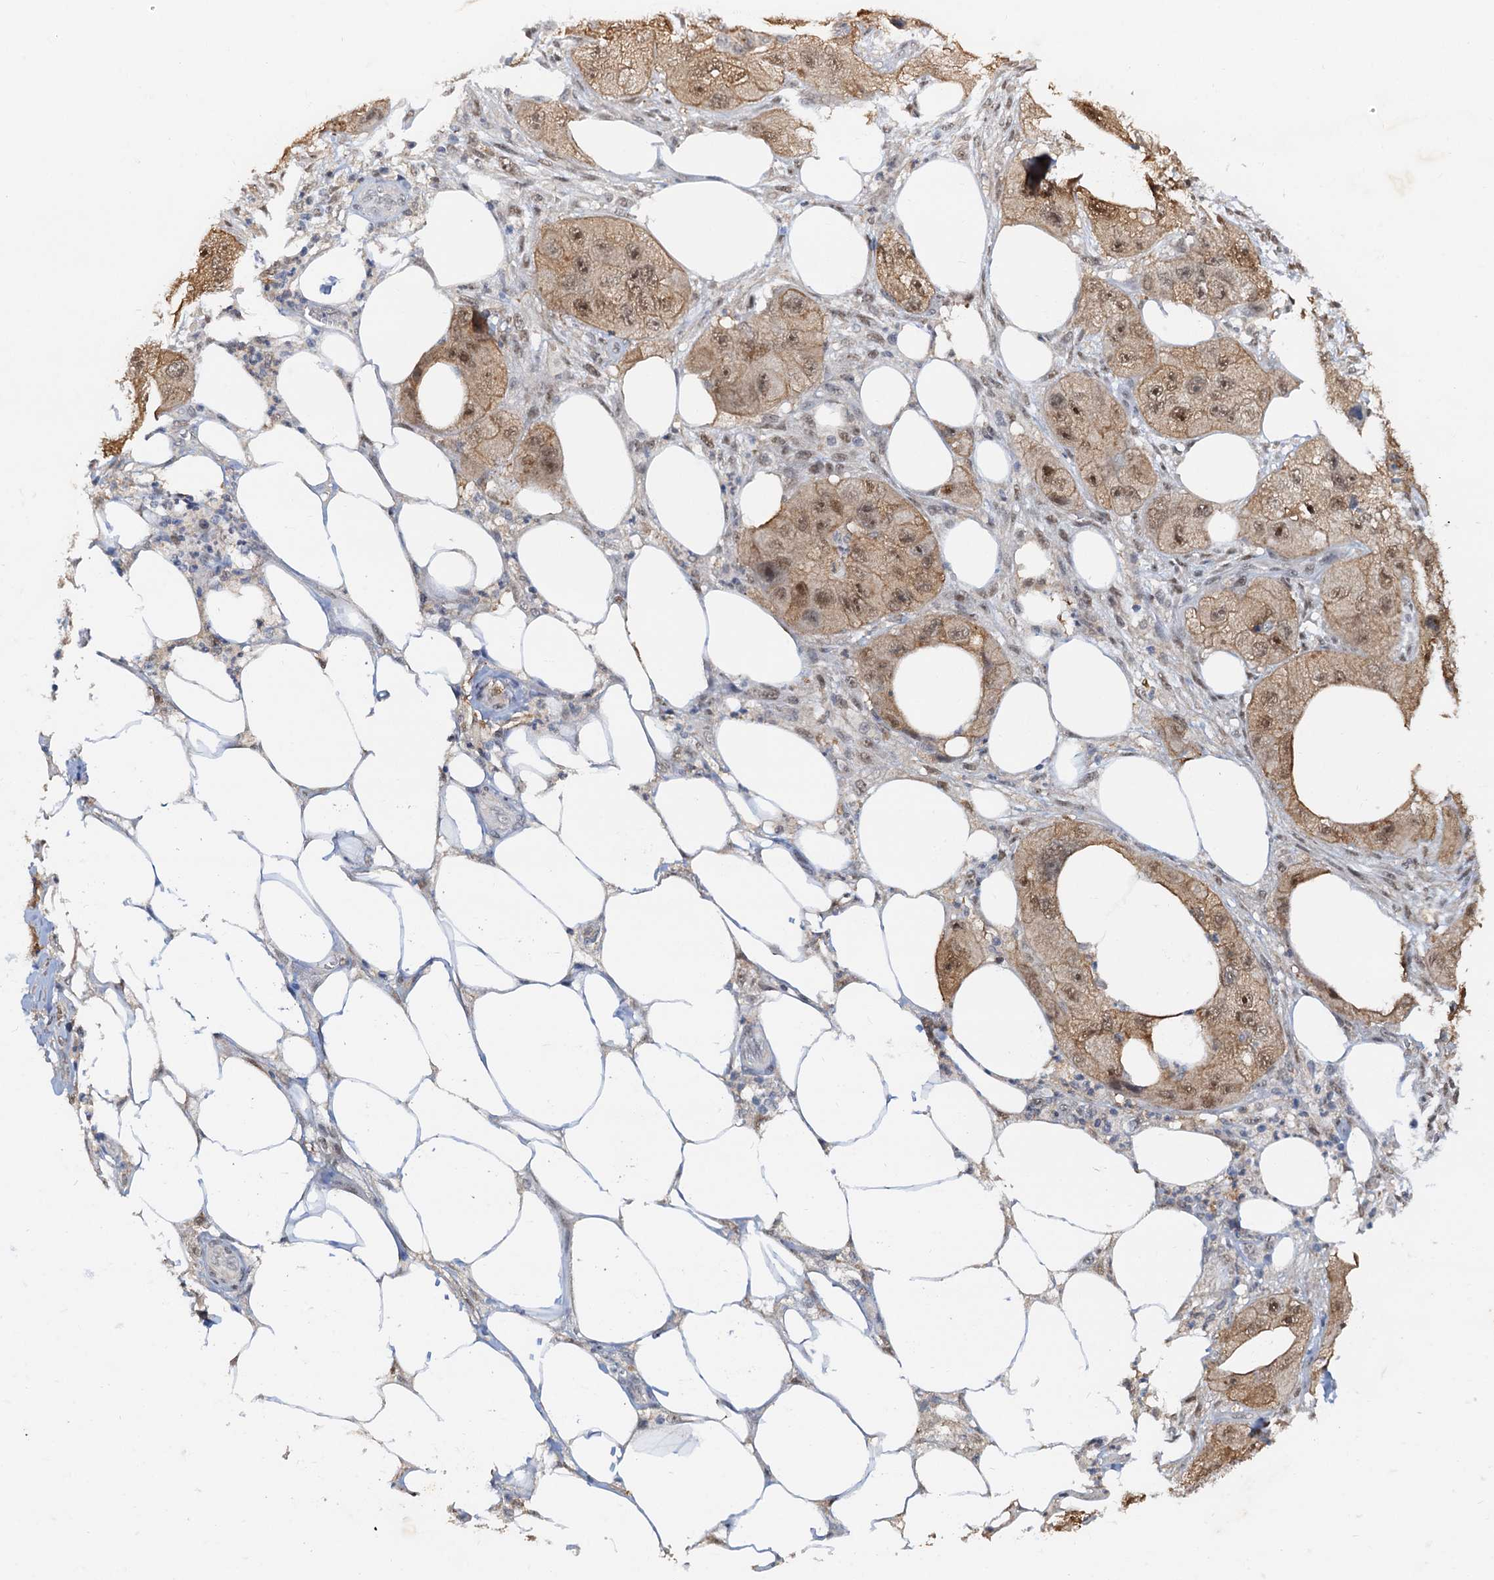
{"staining": {"intensity": "moderate", "quantity": ">75%", "location": "cytoplasmic/membranous,nuclear"}, "tissue": "skin cancer", "cell_type": "Tumor cells", "image_type": "cancer", "snomed": [{"axis": "morphology", "description": "Squamous cell carcinoma, NOS"}, {"axis": "topography", "description": "Skin"}, {"axis": "topography", "description": "Subcutis"}], "caption": "About >75% of tumor cells in skin cancer (squamous cell carcinoma) display moderate cytoplasmic/membranous and nuclear protein expression as visualized by brown immunohistochemical staining.", "gene": "SPINDOC", "patient": {"sex": "male", "age": 73}}